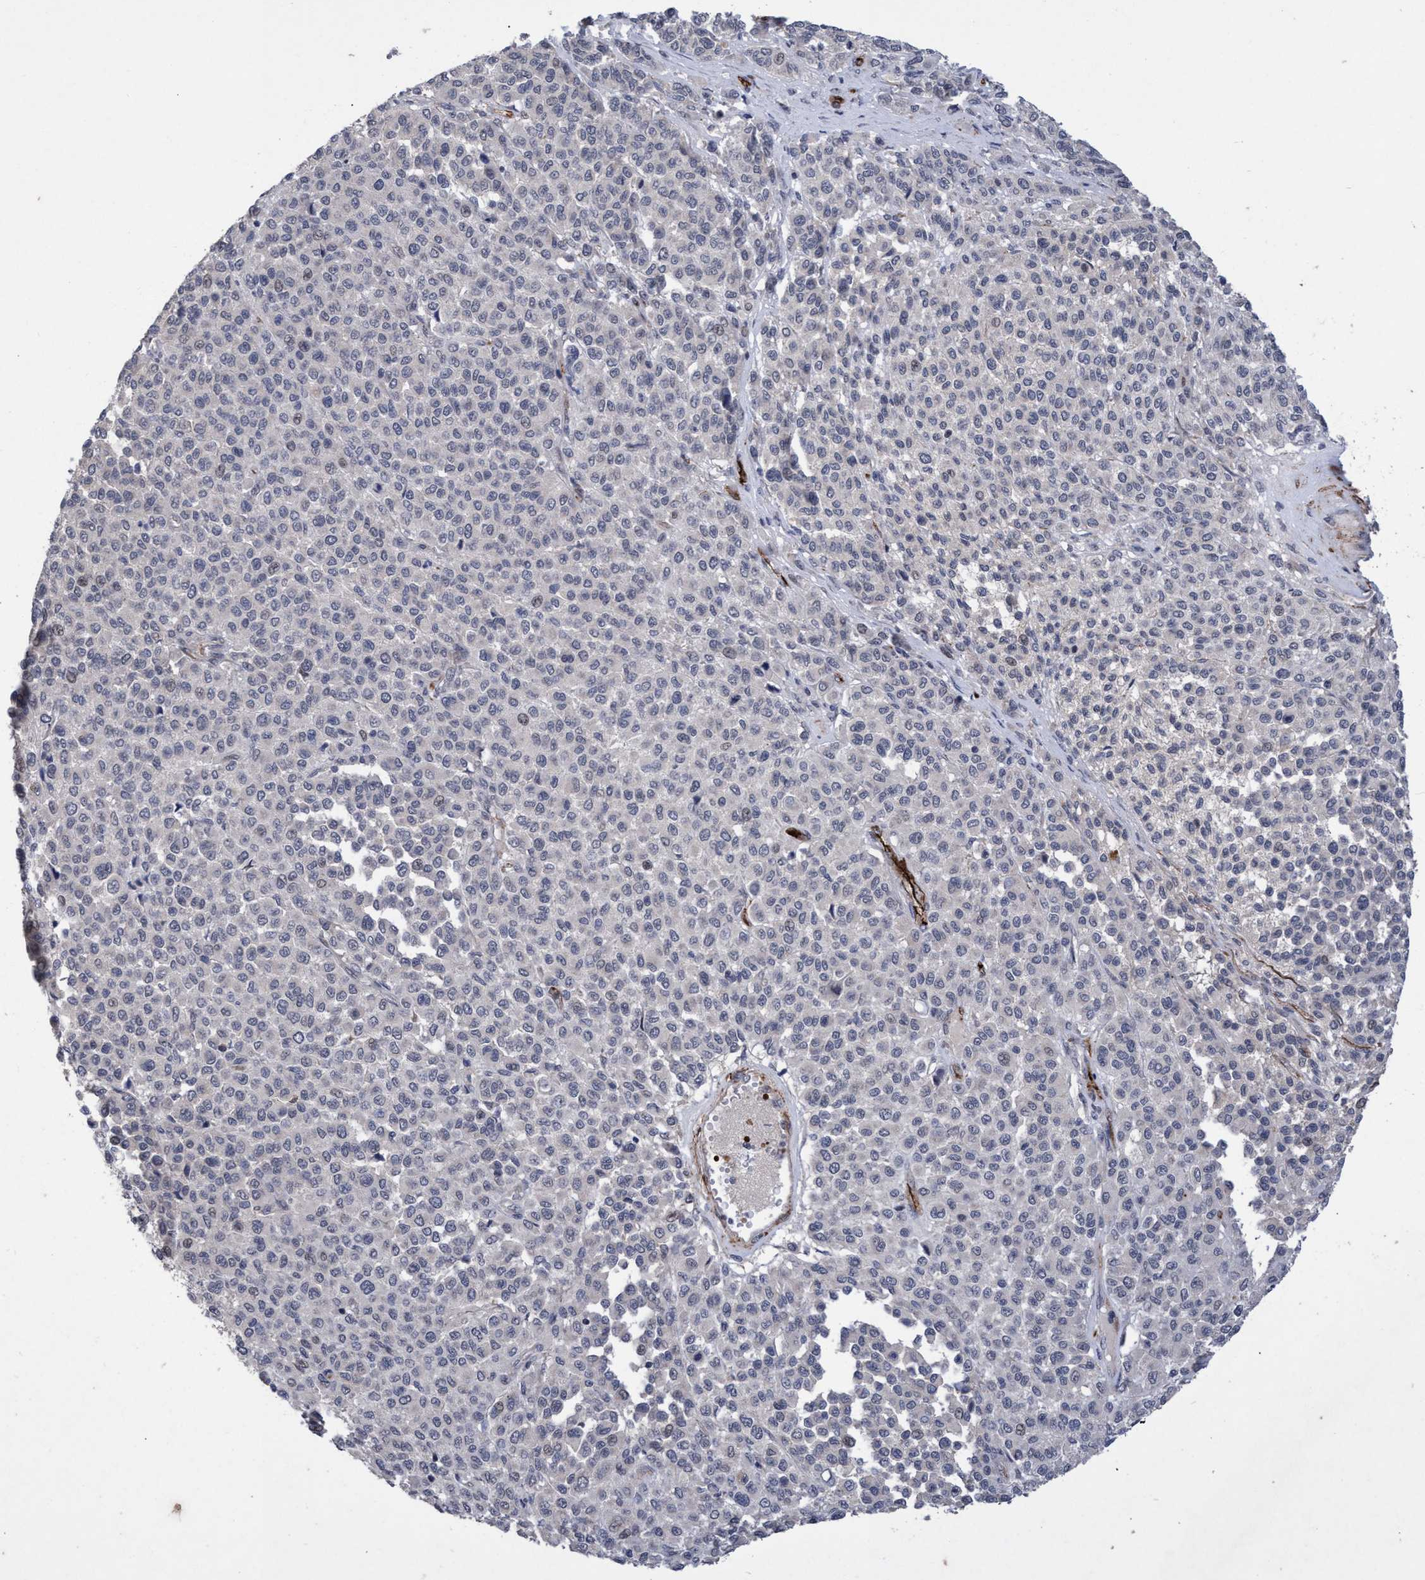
{"staining": {"intensity": "negative", "quantity": "none", "location": "none"}, "tissue": "melanoma", "cell_type": "Tumor cells", "image_type": "cancer", "snomed": [{"axis": "morphology", "description": "Malignant melanoma, Metastatic site"}, {"axis": "topography", "description": "Pancreas"}], "caption": "IHC photomicrograph of human malignant melanoma (metastatic site) stained for a protein (brown), which reveals no staining in tumor cells.", "gene": "ZNF750", "patient": {"sex": "female", "age": 30}}